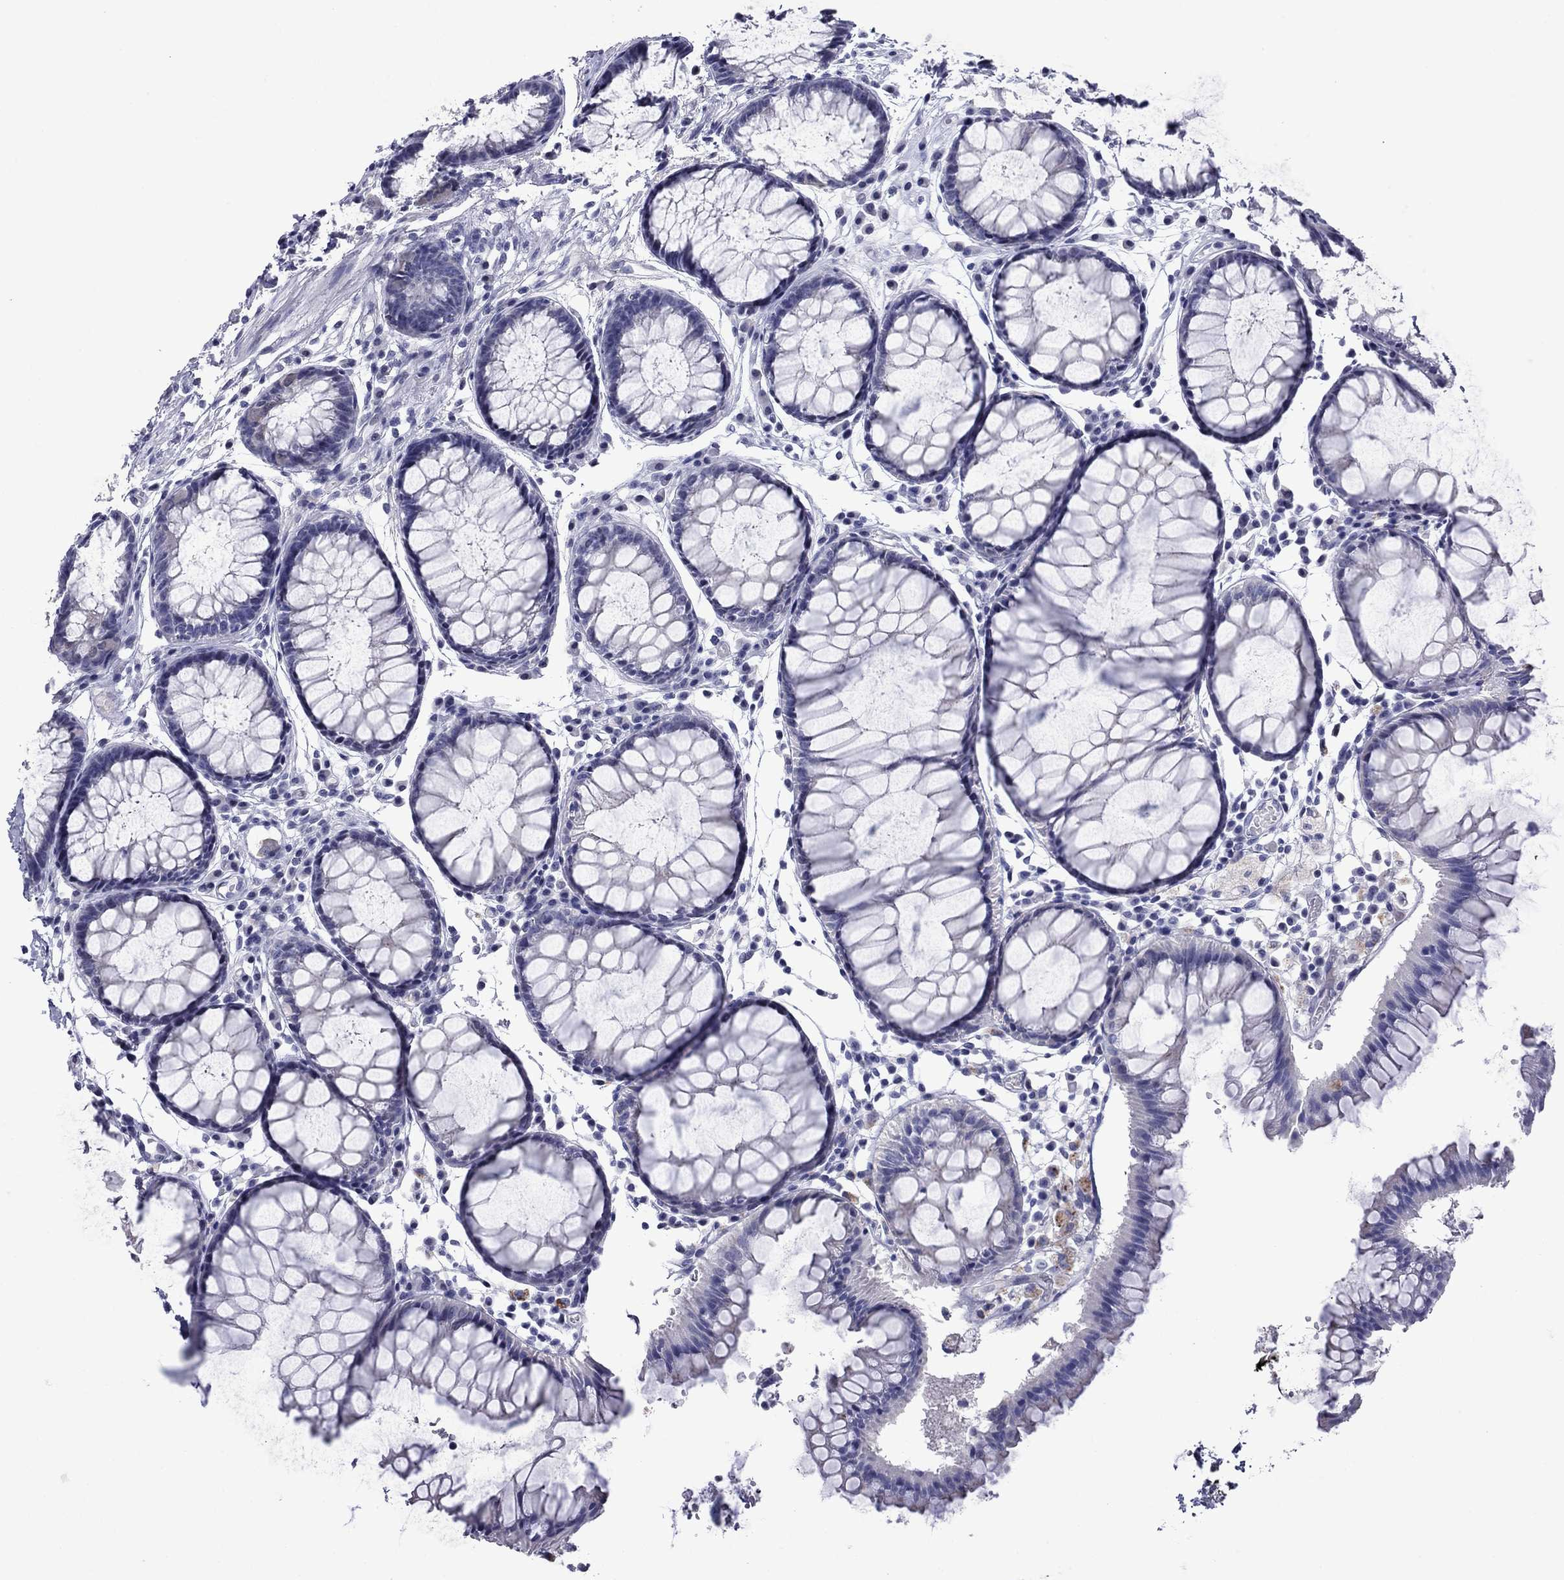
{"staining": {"intensity": "moderate", "quantity": "<25%", "location": "cytoplasmic/membranous"}, "tissue": "rectum", "cell_type": "Glandular cells", "image_type": "normal", "snomed": [{"axis": "morphology", "description": "Normal tissue, NOS"}, {"axis": "topography", "description": "Rectum"}], "caption": "There is low levels of moderate cytoplasmic/membranous staining in glandular cells of unremarkable rectum, as demonstrated by immunohistochemical staining (brown color).", "gene": "PIWIL1", "patient": {"sex": "female", "age": 68}}